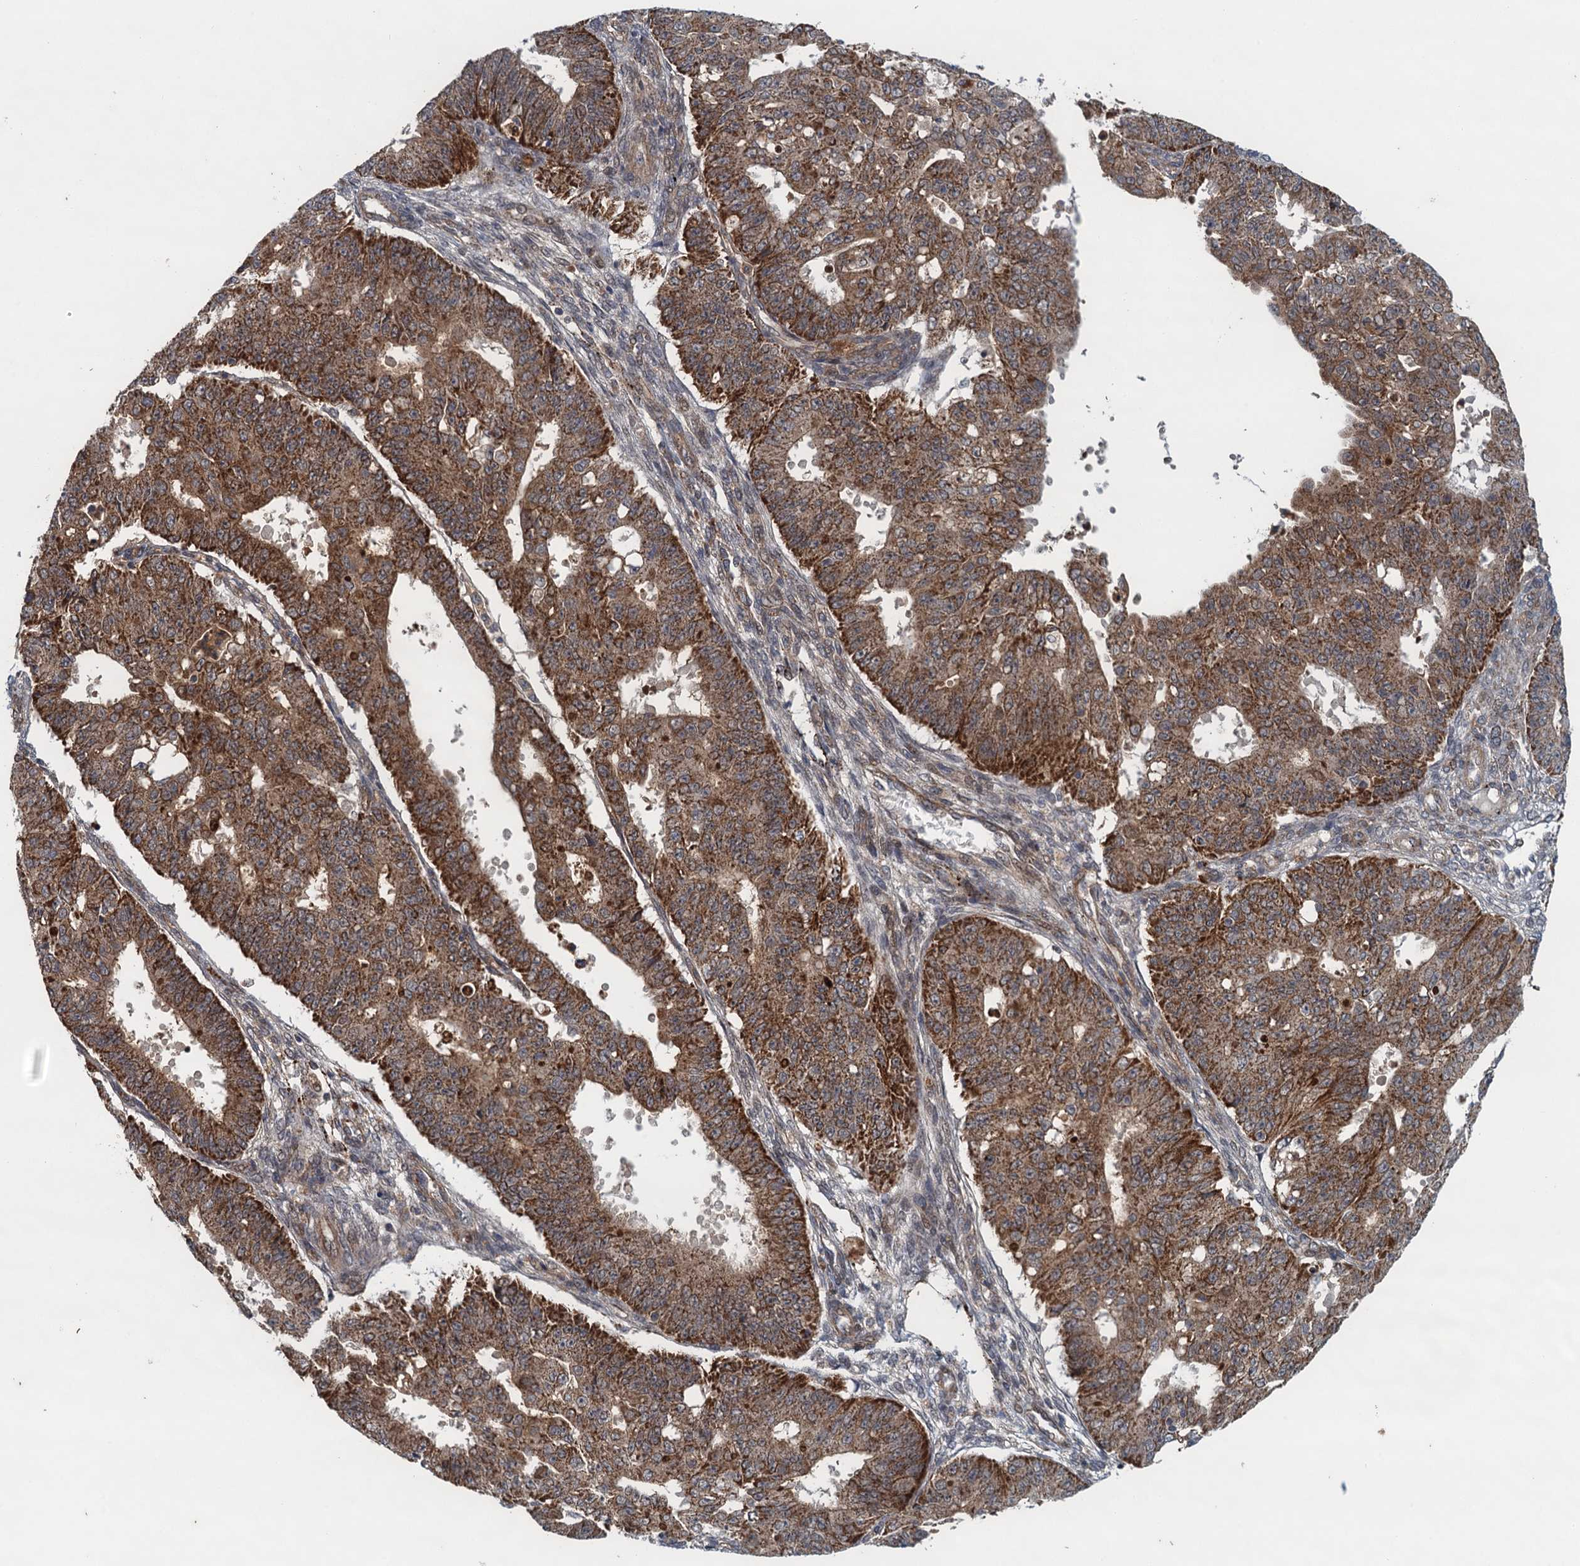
{"staining": {"intensity": "moderate", "quantity": ">75%", "location": "cytoplasmic/membranous"}, "tissue": "ovarian cancer", "cell_type": "Tumor cells", "image_type": "cancer", "snomed": [{"axis": "morphology", "description": "Carcinoma, endometroid"}, {"axis": "topography", "description": "Appendix"}, {"axis": "topography", "description": "Ovary"}], "caption": "Human ovarian cancer (endometroid carcinoma) stained with a protein marker exhibits moderate staining in tumor cells.", "gene": "NLRP10", "patient": {"sex": "female", "age": 42}}